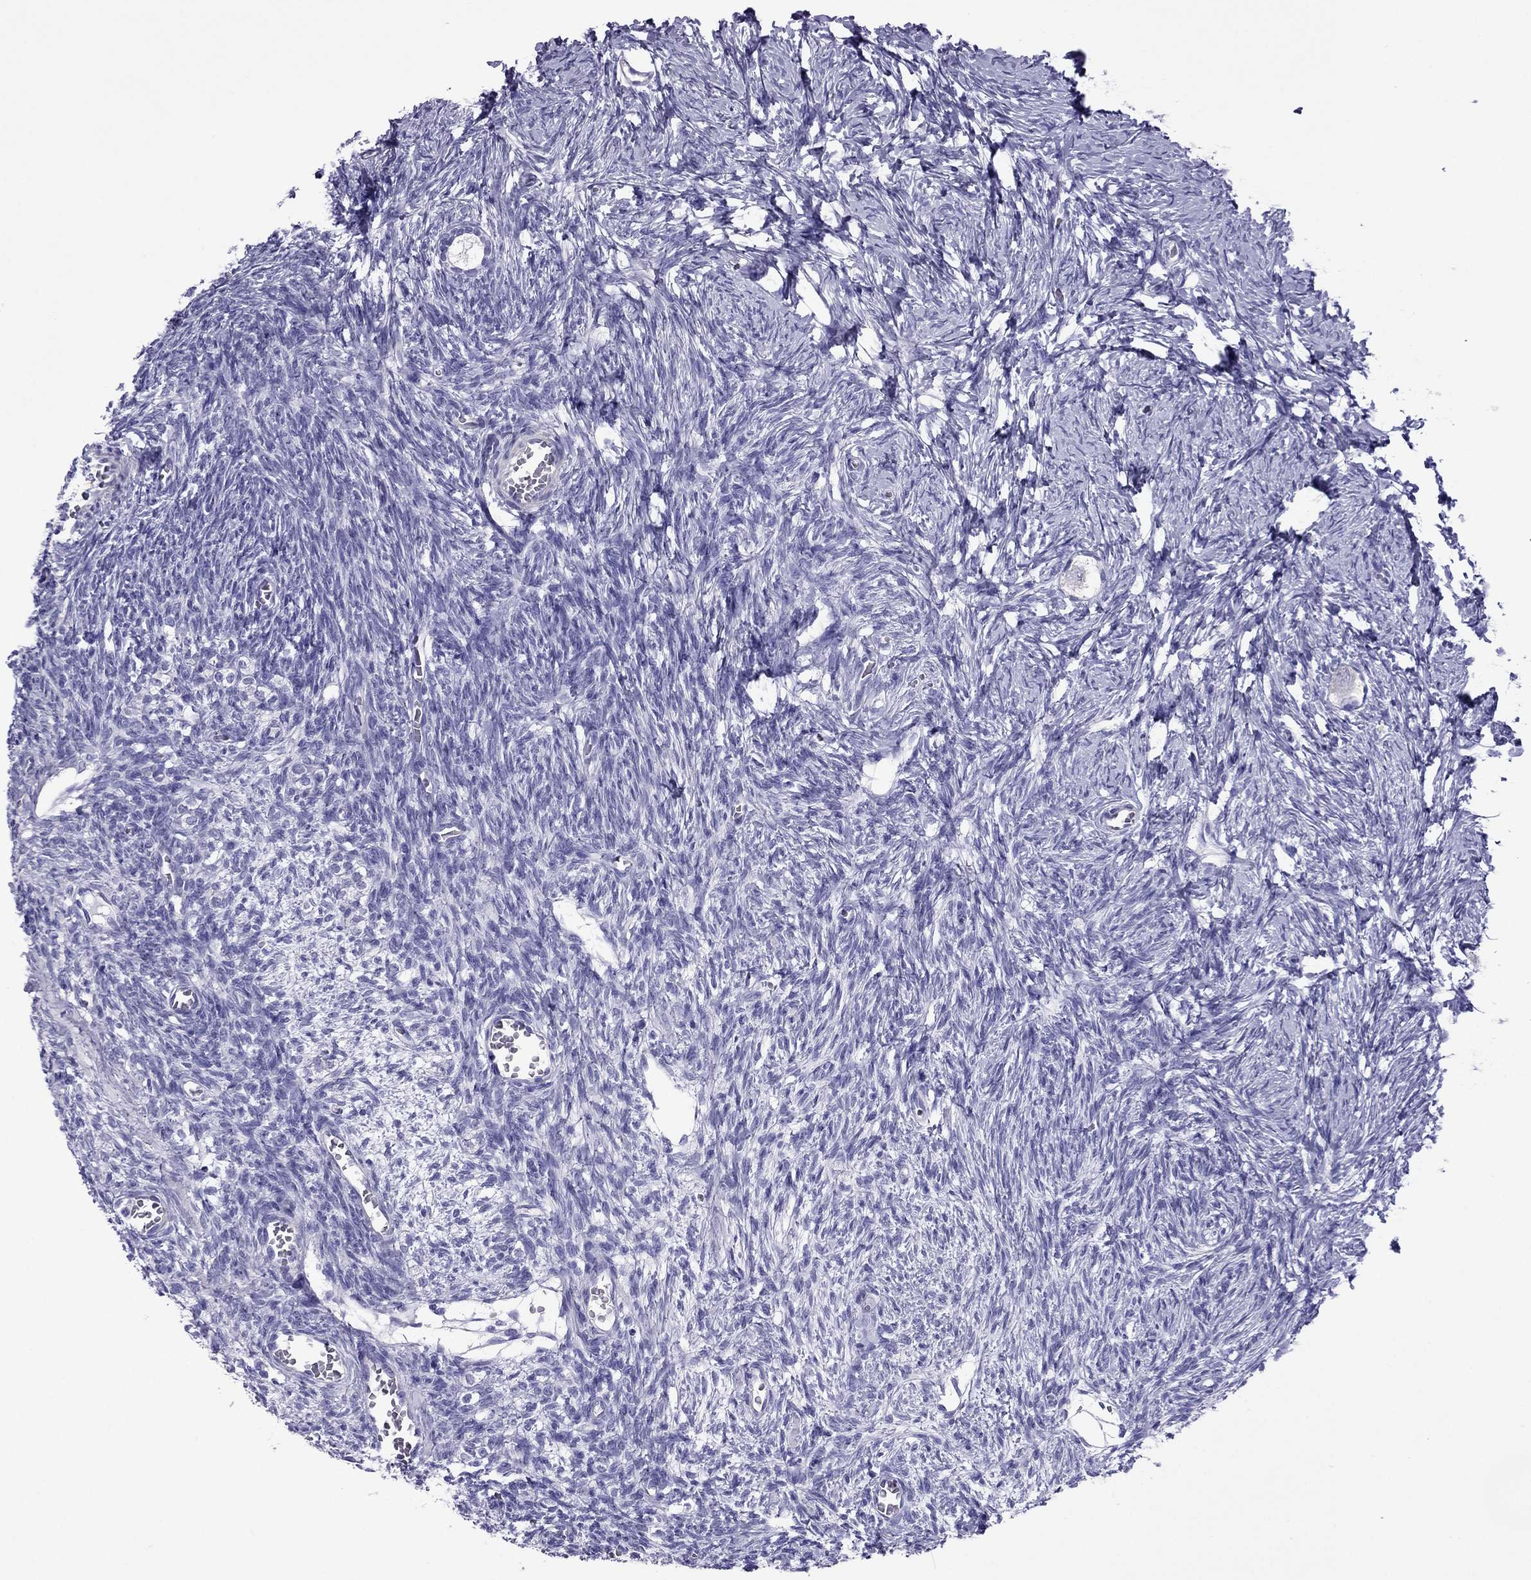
{"staining": {"intensity": "negative", "quantity": "none", "location": "none"}, "tissue": "ovary", "cell_type": "Follicle cells", "image_type": "normal", "snomed": [{"axis": "morphology", "description": "Normal tissue, NOS"}, {"axis": "topography", "description": "Ovary"}], "caption": "An image of ovary stained for a protein exhibits no brown staining in follicle cells. The staining is performed using DAB brown chromogen with nuclei counter-stained in using hematoxylin.", "gene": "MYL11", "patient": {"sex": "female", "age": 27}}